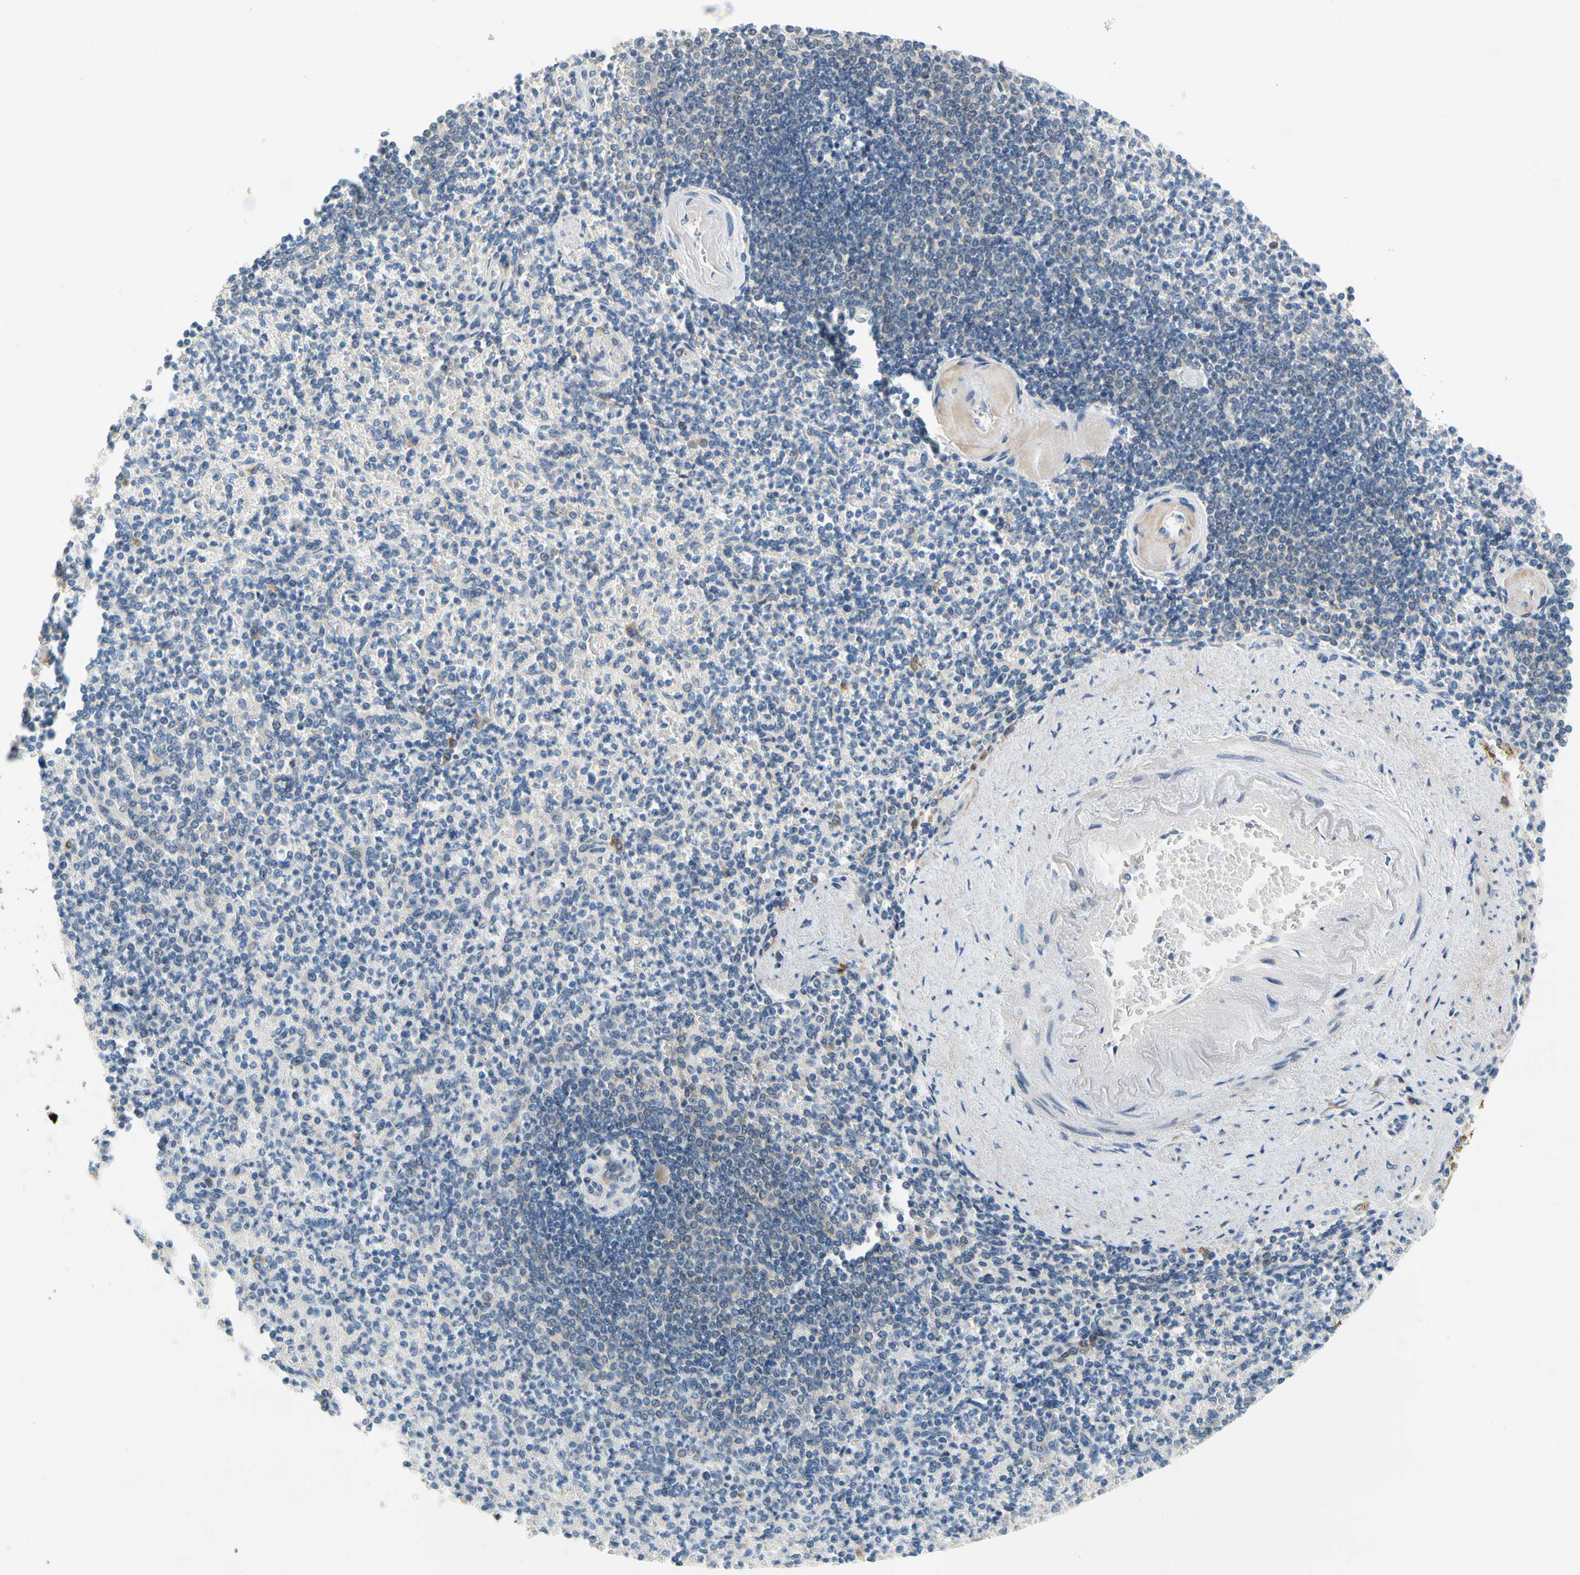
{"staining": {"intensity": "moderate", "quantity": "<25%", "location": "cytoplasmic/membranous"}, "tissue": "spleen", "cell_type": "Cells in red pulp", "image_type": "normal", "snomed": [{"axis": "morphology", "description": "Normal tissue, NOS"}, {"axis": "topography", "description": "Spleen"}], "caption": "Spleen stained with DAB (3,3'-diaminobenzidine) immunohistochemistry (IHC) displays low levels of moderate cytoplasmic/membranous staining in about <25% of cells in red pulp. (Stains: DAB in brown, nuclei in blue, Microscopy: brightfield microscopy at high magnification).", "gene": "LRRC47", "patient": {"sex": "female", "age": 74}}